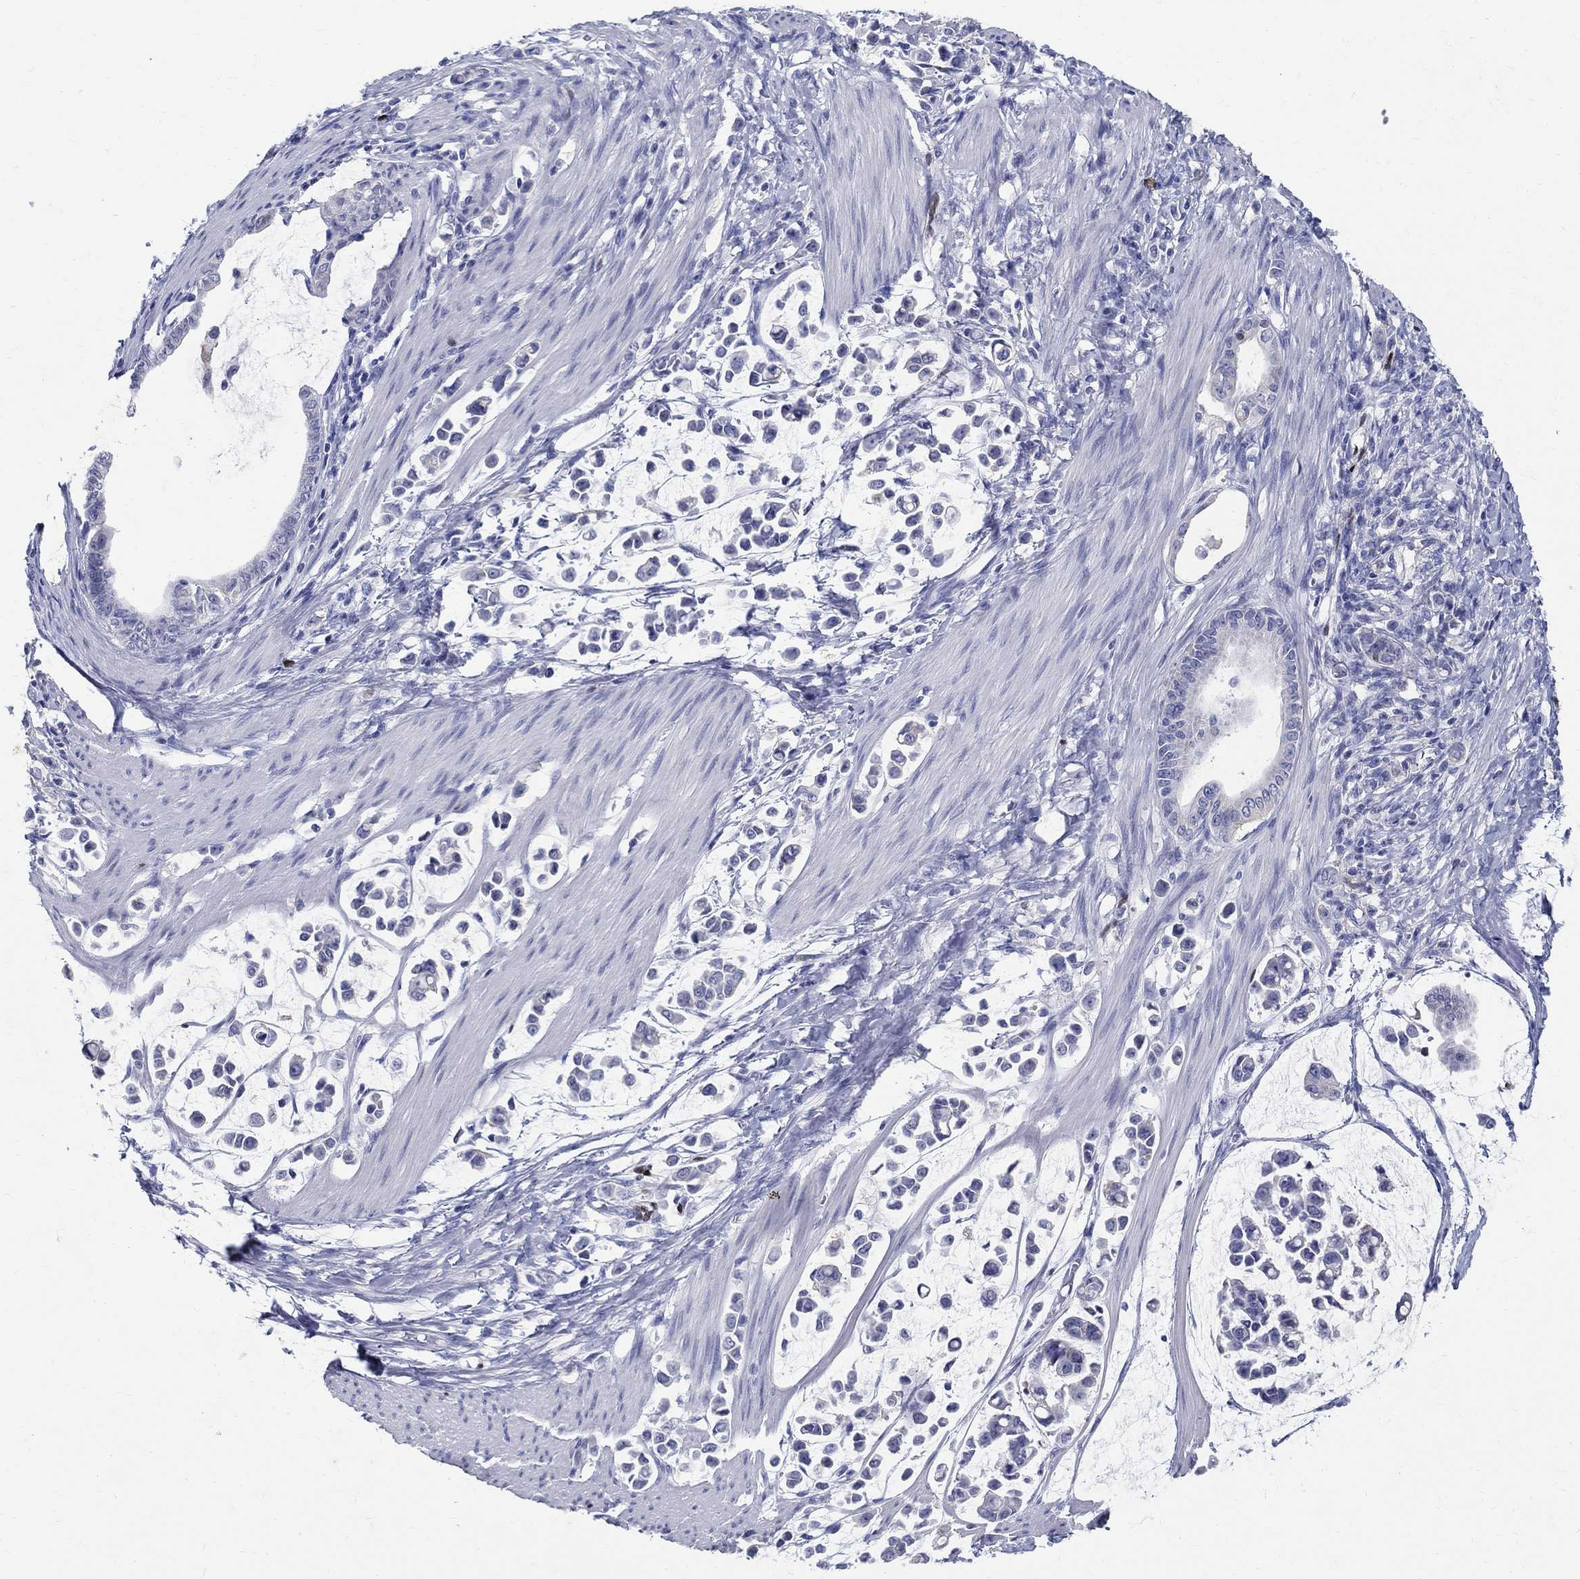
{"staining": {"intensity": "negative", "quantity": "none", "location": "none"}, "tissue": "stomach cancer", "cell_type": "Tumor cells", "image_type": "cancer", "snomed": [{"axis": "morphology", "description": "Adenocarcinoma, NOS"}, {"axis": "topography", "description": "Stomach"}], "caption": "A high-resolution photomicrograph shows immunohistochemistry (IHC) staining of stomach adenocarcinoma, which reveals no significant positivity in tumor cells.", "gene": "SOX2", "patient": {"sex": "male", "age": 82}}